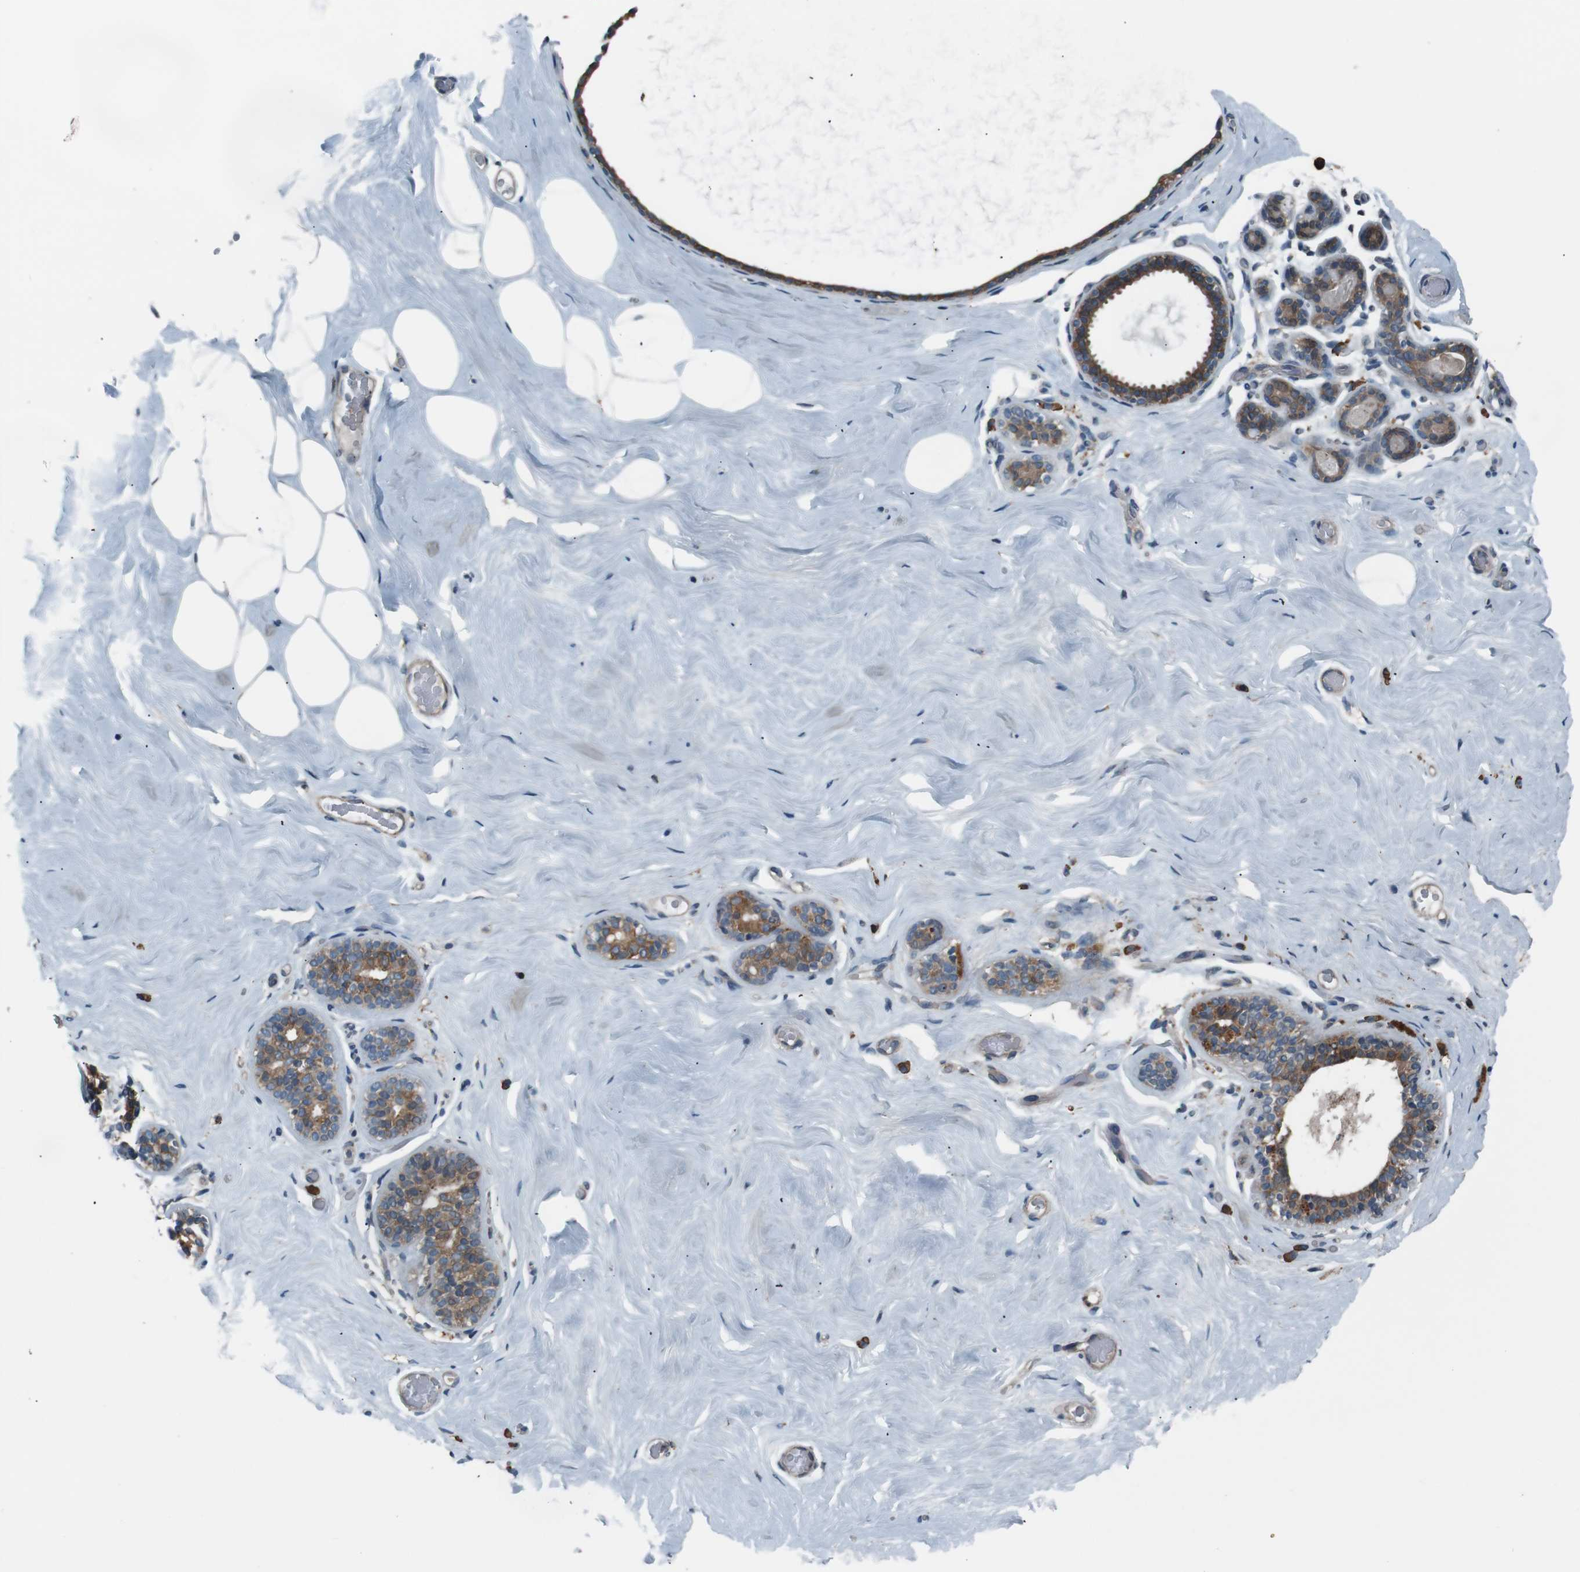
{"staining": {"intensity": "moderate", "quantity": "25%-75%", "location": "cytoplasmic/membranous"}, "tissue": "breast", "cell_type": "Adipocytes", "image_type": "normal", "snomed": [{"axis": "morphology", "description": "Normal tissue, NOS"}, {"axis": "topography", "description": "Breast"}], "caption": "Benign breast exhibits moderate cytoplasmic/membranous expression in about 25%-75% of adipocytes (IHC, brightfield microscopy, high magnification)..", "gene": "SIGMAR1", "patient": {"sex": "female", "age": 75}}